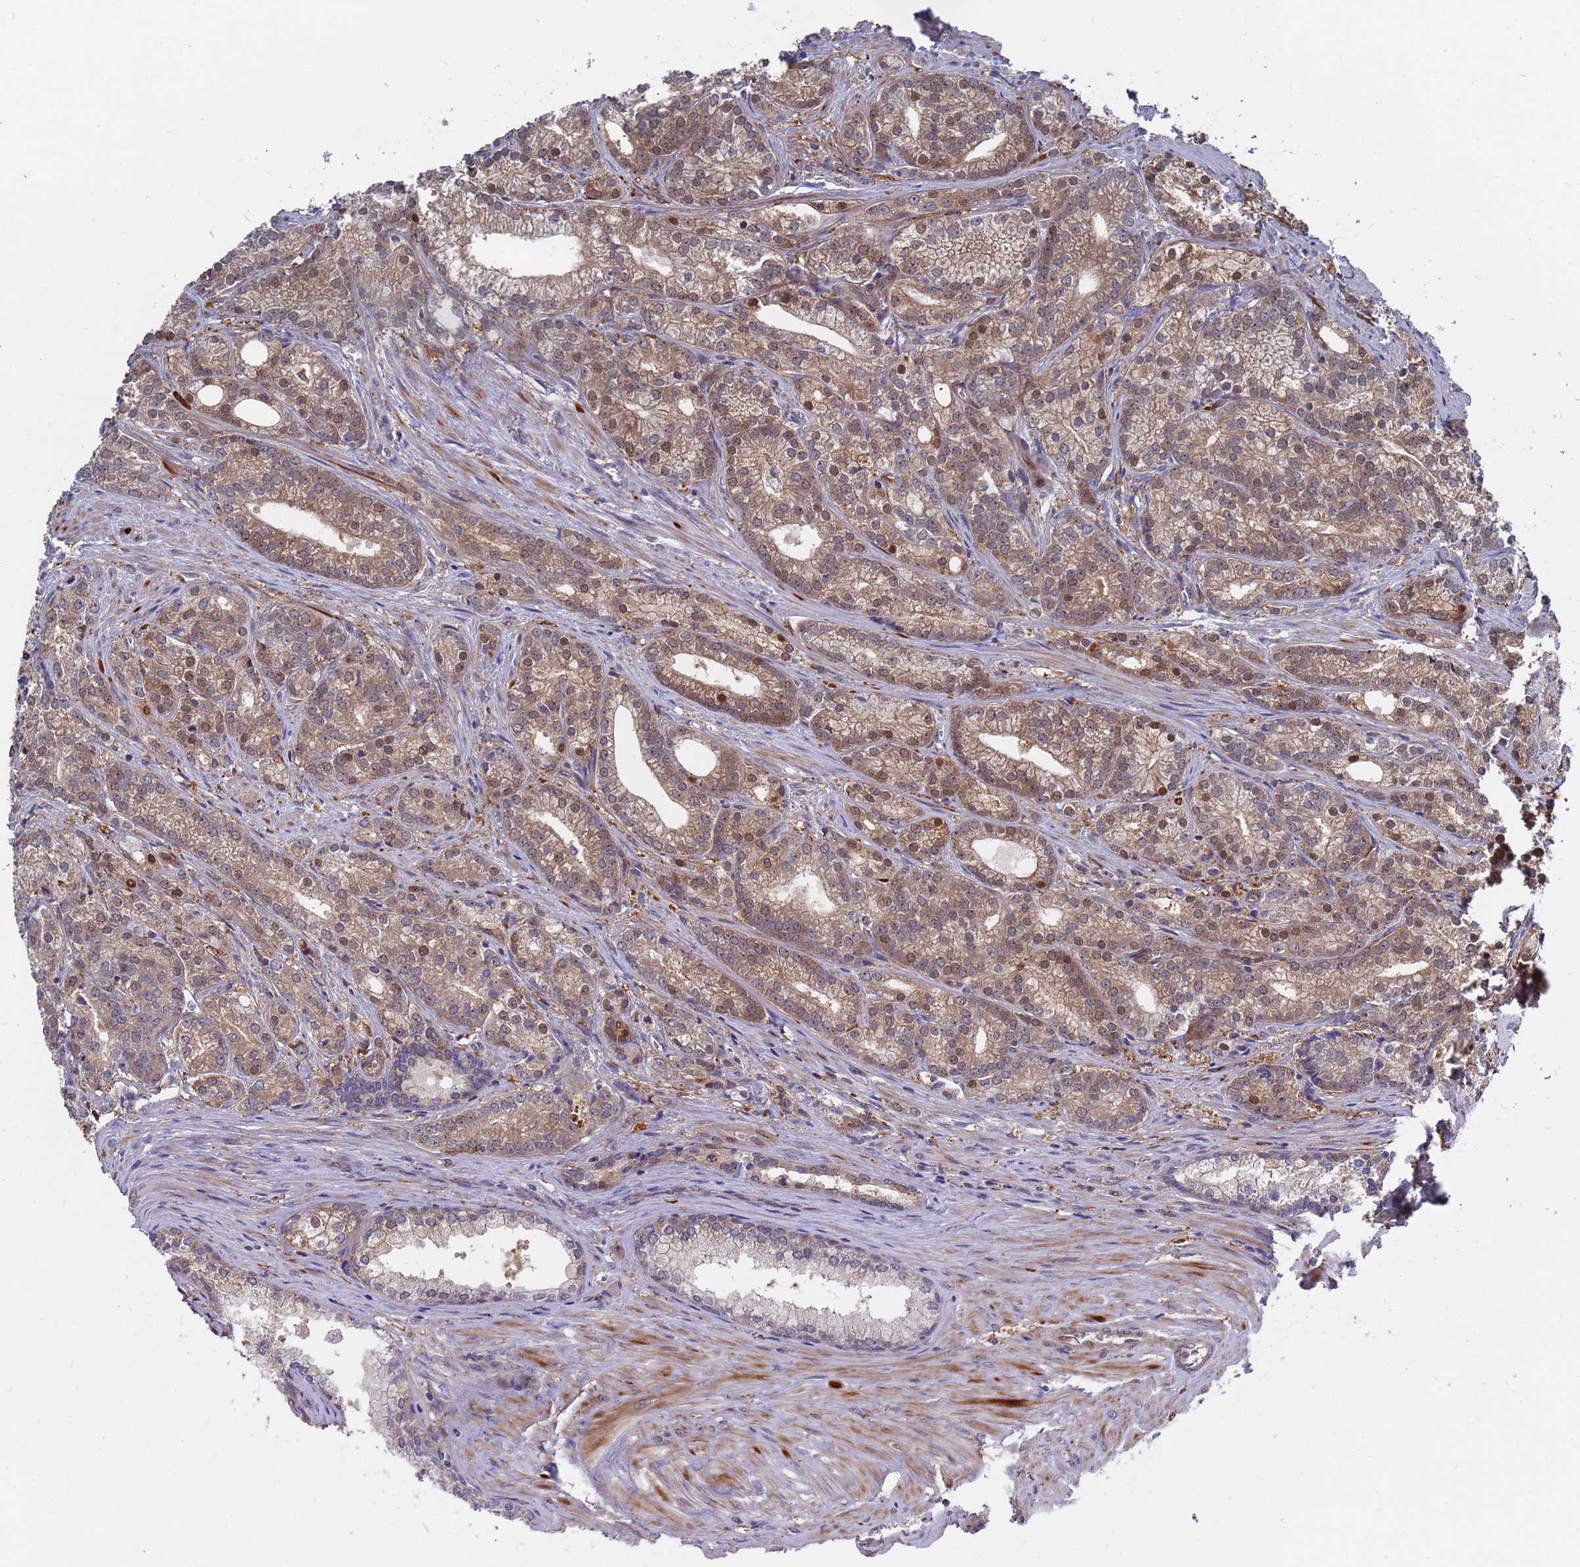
{"staining": {"intensity": "moderate", "quantity": ">75%", "location": "cytoplasmic/membranous,nuclear"}, "tissue": "prostate cancer", "cell_type": "Tumor cells", "image_type": "cancer", "snomed": [{"axis": "morphology", "description": "Adenocarcinoma, Low grade"}, {"axis": "topography", "description": "Prostate"}], "caption": "Prostate adenocarcinoma (low-grade) was stained to show a protein in brown. There is medium levels of moderate cytoplasmic/membranous and nuclear staining in about >75% of tumor cells. (brown staining indicates protein expression, while blue staining denotes nuclei).", "gene": "TMBIM6", "patient": {"sex": "male", "age": 71}}